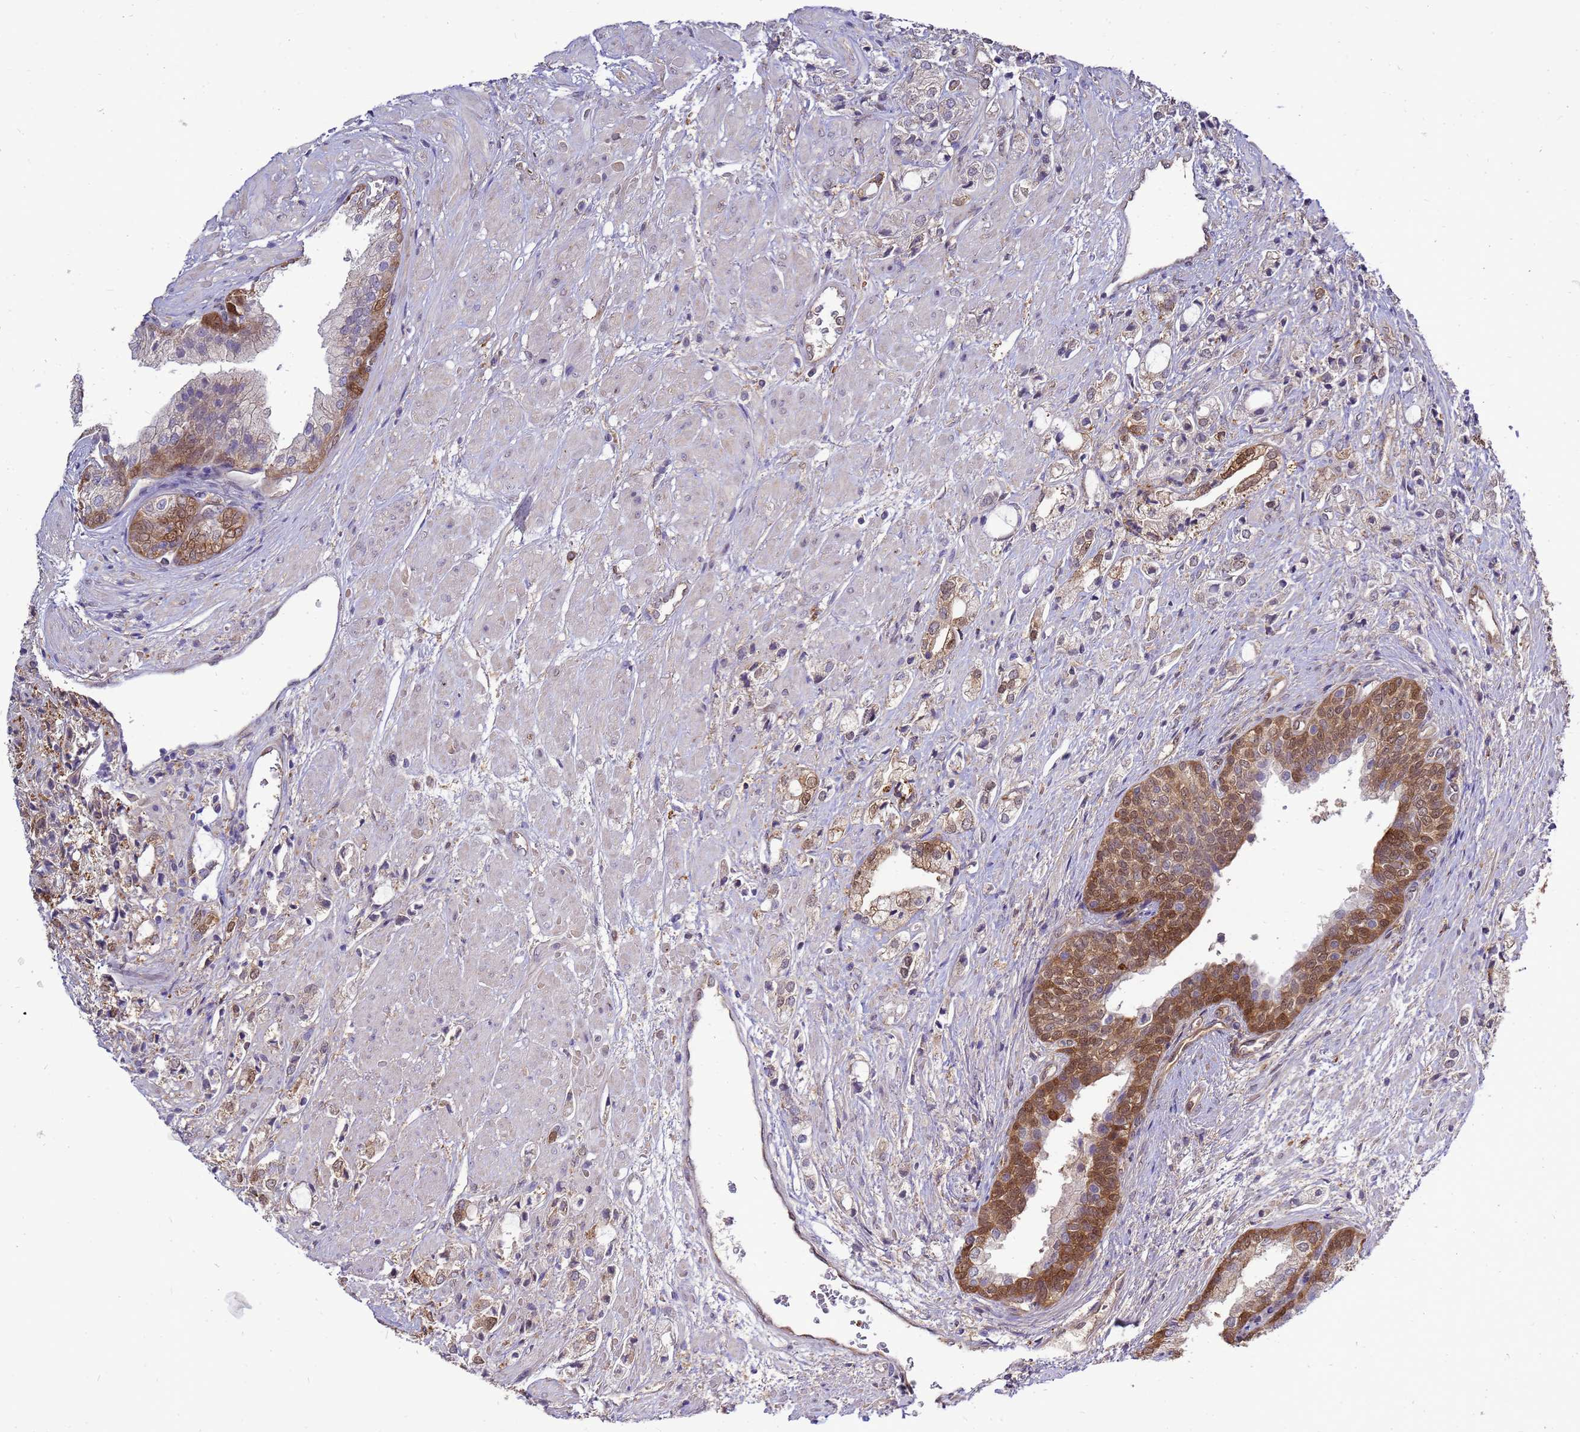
{"staining": {"intensity": "strong", "quantity": "25%-75%", "location": "cytoplasmic/membranous,nuclear"}, "tissue": "prostate cancer", "cell_type": "Tumor cells", "image_type": "cancer", "snomed": [{"axis": "morphology", "description": "Adenocarcinoma, High grade"}, {"axis": "topography", "description": "Prostate"}], "caption": "Strong cytoplasmic/membranous and nuclear expression for a protein is seen in approximately 25%-75% of tumor cells of prostate cancer (high-grade adenocarcinoma) using immunohistochemistry.", "gene": "EIF4EBP3", "patient": {"sex": "male", "age": 50}}